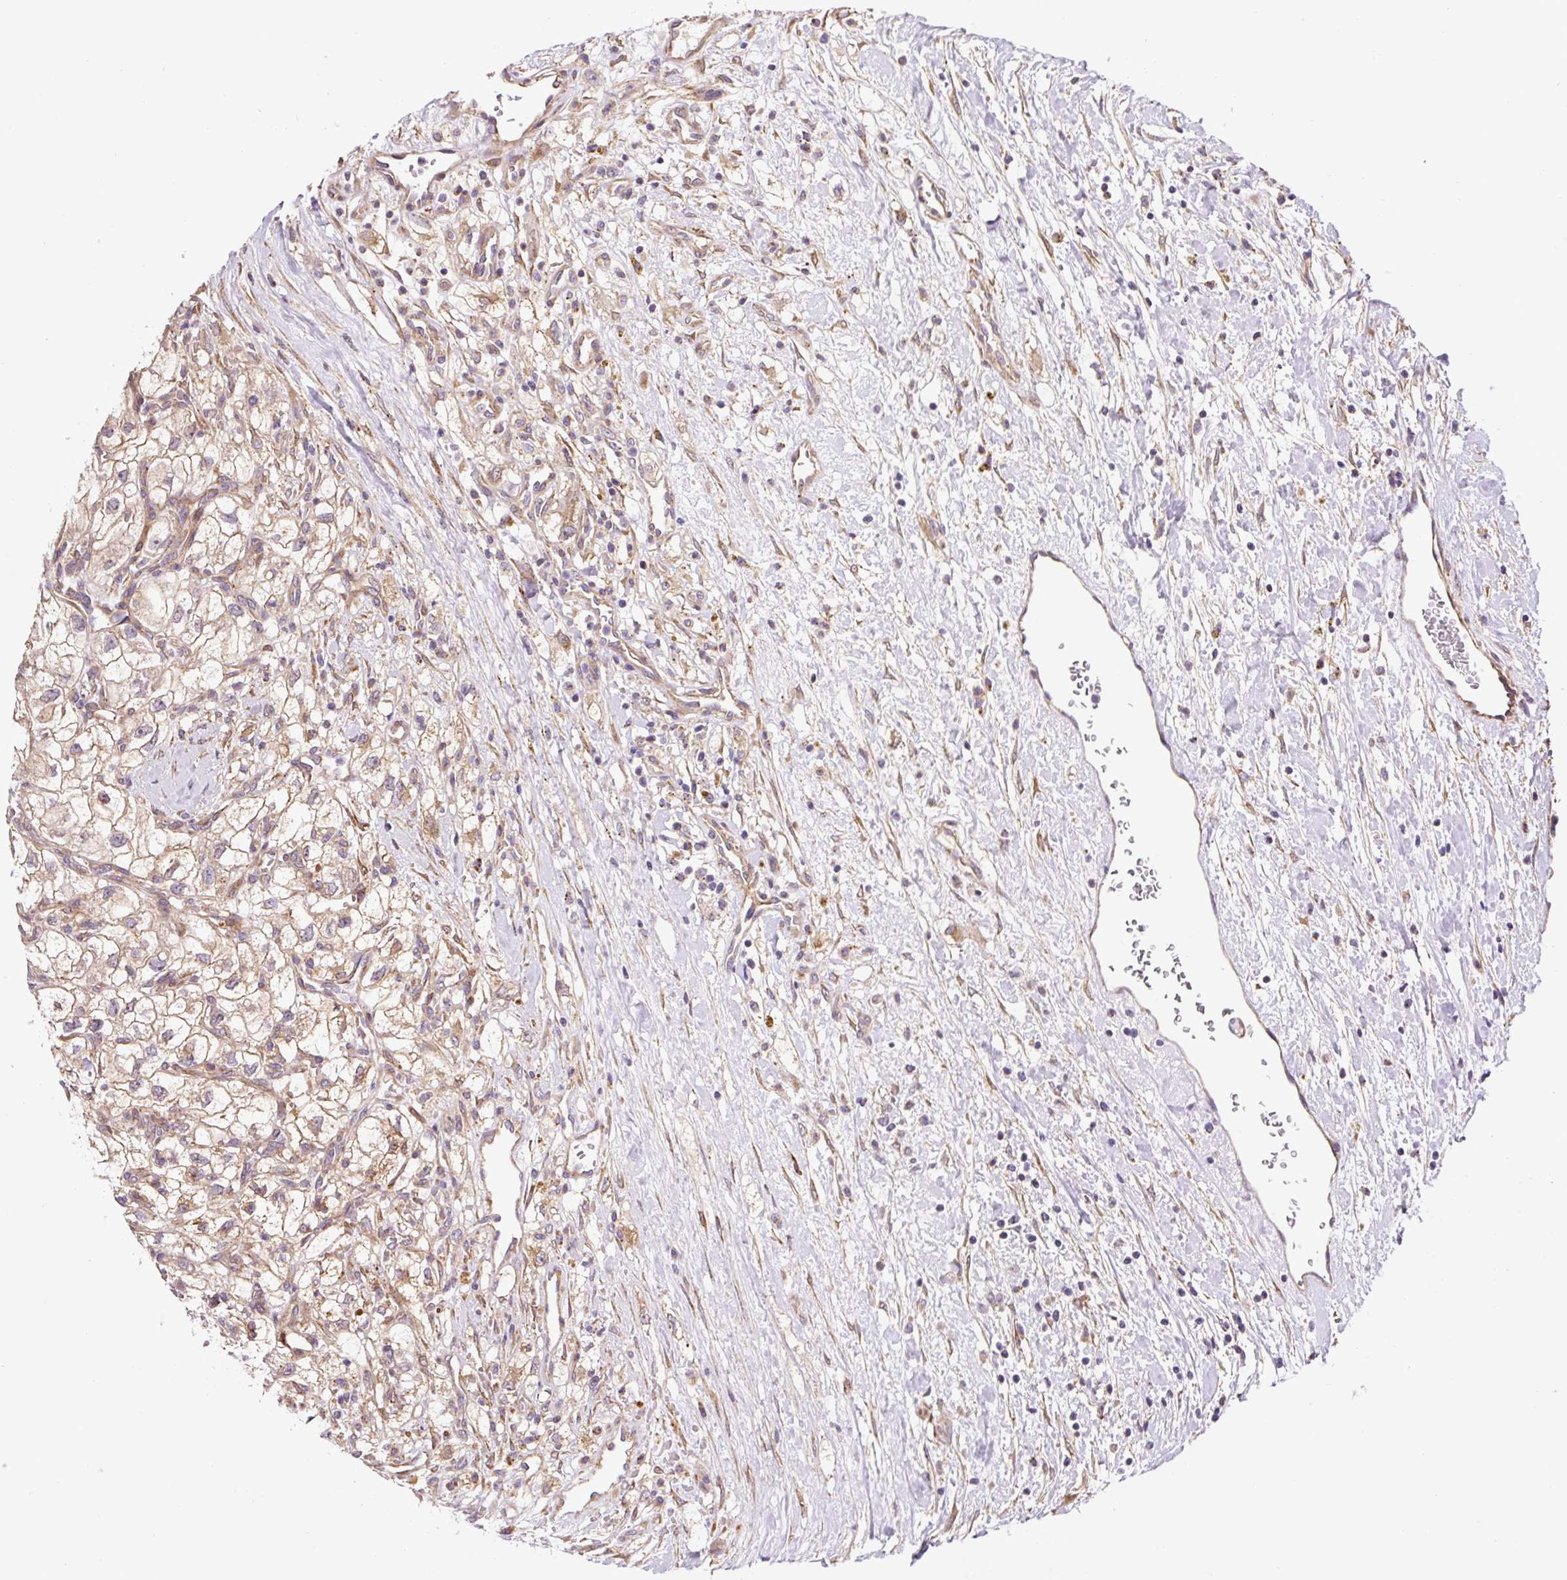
{"staining": {"intensity": "weak", "quantity": ">75%", "location": "cytoplasmic/membranous"}, "tissue": "renal cancer", "cell_type": "Tumor cells", "image_type": "cancer", "snomed": [{"axis": "morphology", "description": "Adenocarcinoma, NOS"}, {"axis": "topography", "description": "Kidney"}], "caption": "Weak cytoplasmic/membranous expression for a protein is identified in about >75% of tumor cells of renal cancer (adenocarcinoma) using immunohistochemistry (IHC).", "gene": "RNF170", "patient": {"sex": "male", "age": 59}}